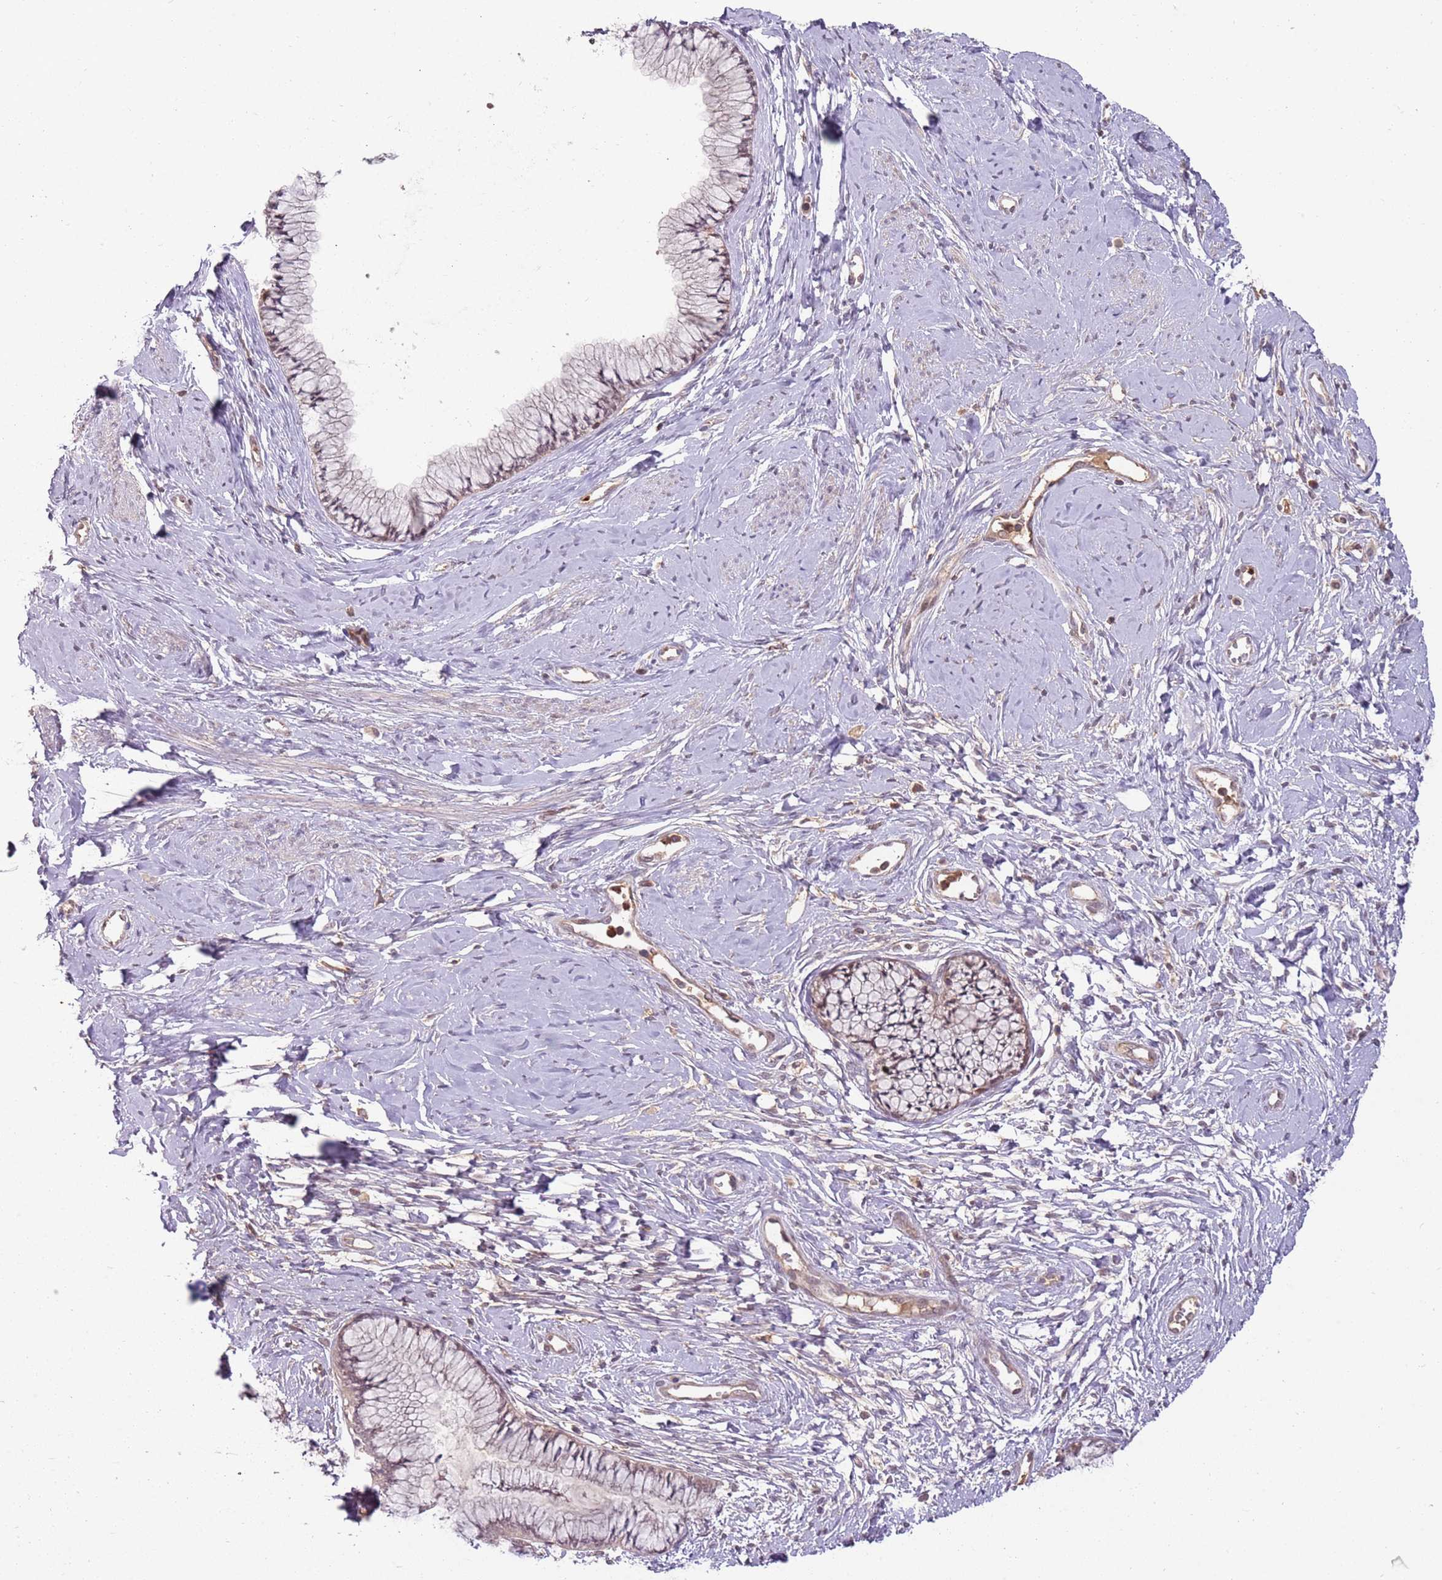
{"staining": {"intensity": "moderate", "quantity": ">75%", "location": "nuclear"}, "tissue": "cervix", "cell_type": "Glandular cells", "image_type": "normal", "snomed": [{"axis": "morphology", "description": "Normal tissue, NOS"}, {"axis": "topography", "description": "Cervix"}], "caption": "High-magnification brightfield microscopy of benign cervix stained with DAB (brown) and counterstained with hematoxylin (blue). glandular cells exhibit moderate nuclear expression is present in about>75% of cells.", "gene": "NBPF4", "patient": {"sex": "female", "age": 42}}